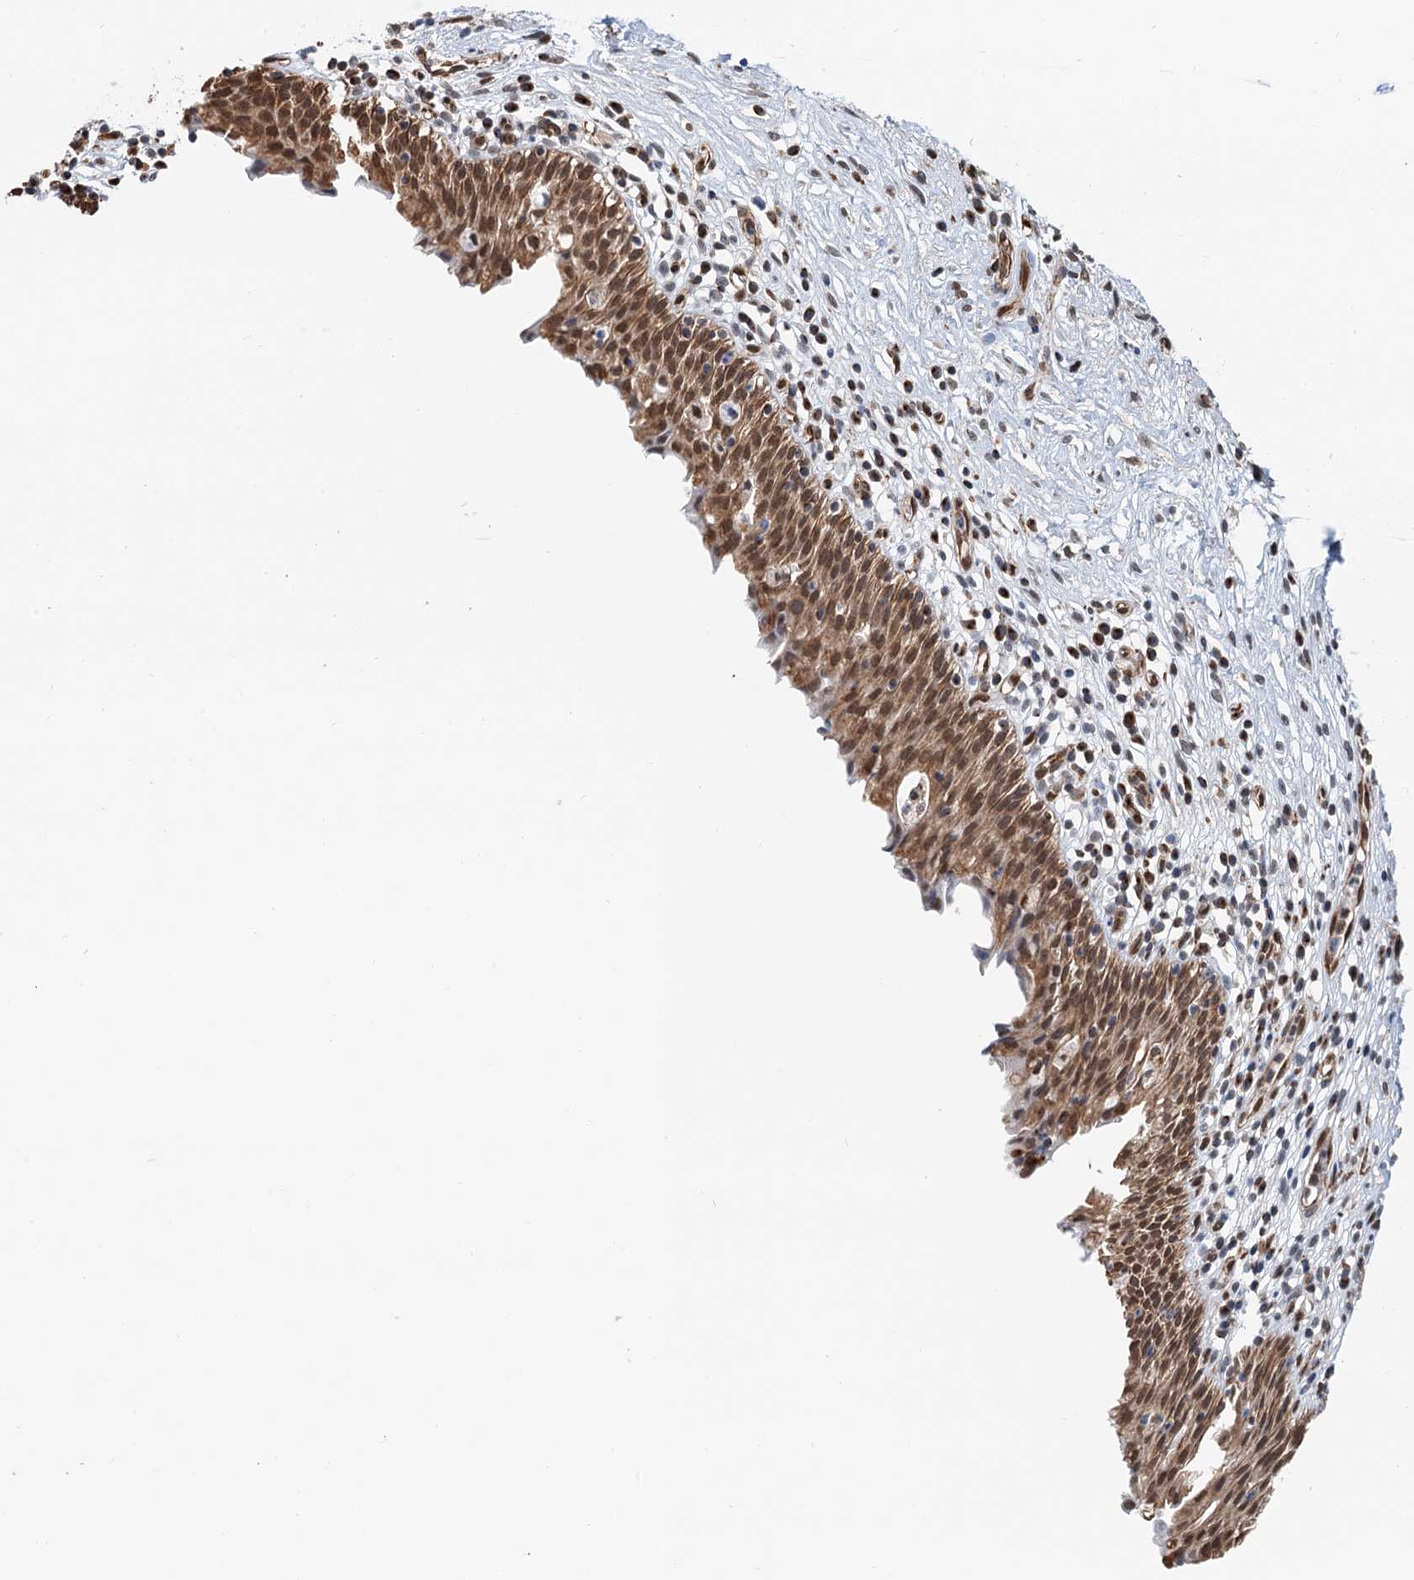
{"staining": {"intensity": "strong", "quantity": ">75%", "location": "cytoplasmic/membranous,nuclear"}, "tissue": "urinary bladder", "cell_type": "Urothelial cells", "image_type": "normal", "snomed": [{"axis": "morphology", "description": "Normal tissue, NOS"}, {"axis": "morphology", "description": "Inflammation, NOS"}, {"axis": "topography", "description": "Urinary bladder"}], "caption": "Immunohistochemistry photomicrograph of benign human urinary bladder stained for a protein (brown), which demonstrates high levels of strong cytoplasmic/membranous,nuclear staining in approximately >75% of urothelial cells.", "gene": "CFDP1", "patient": {"sex": "male", "age": 63}}